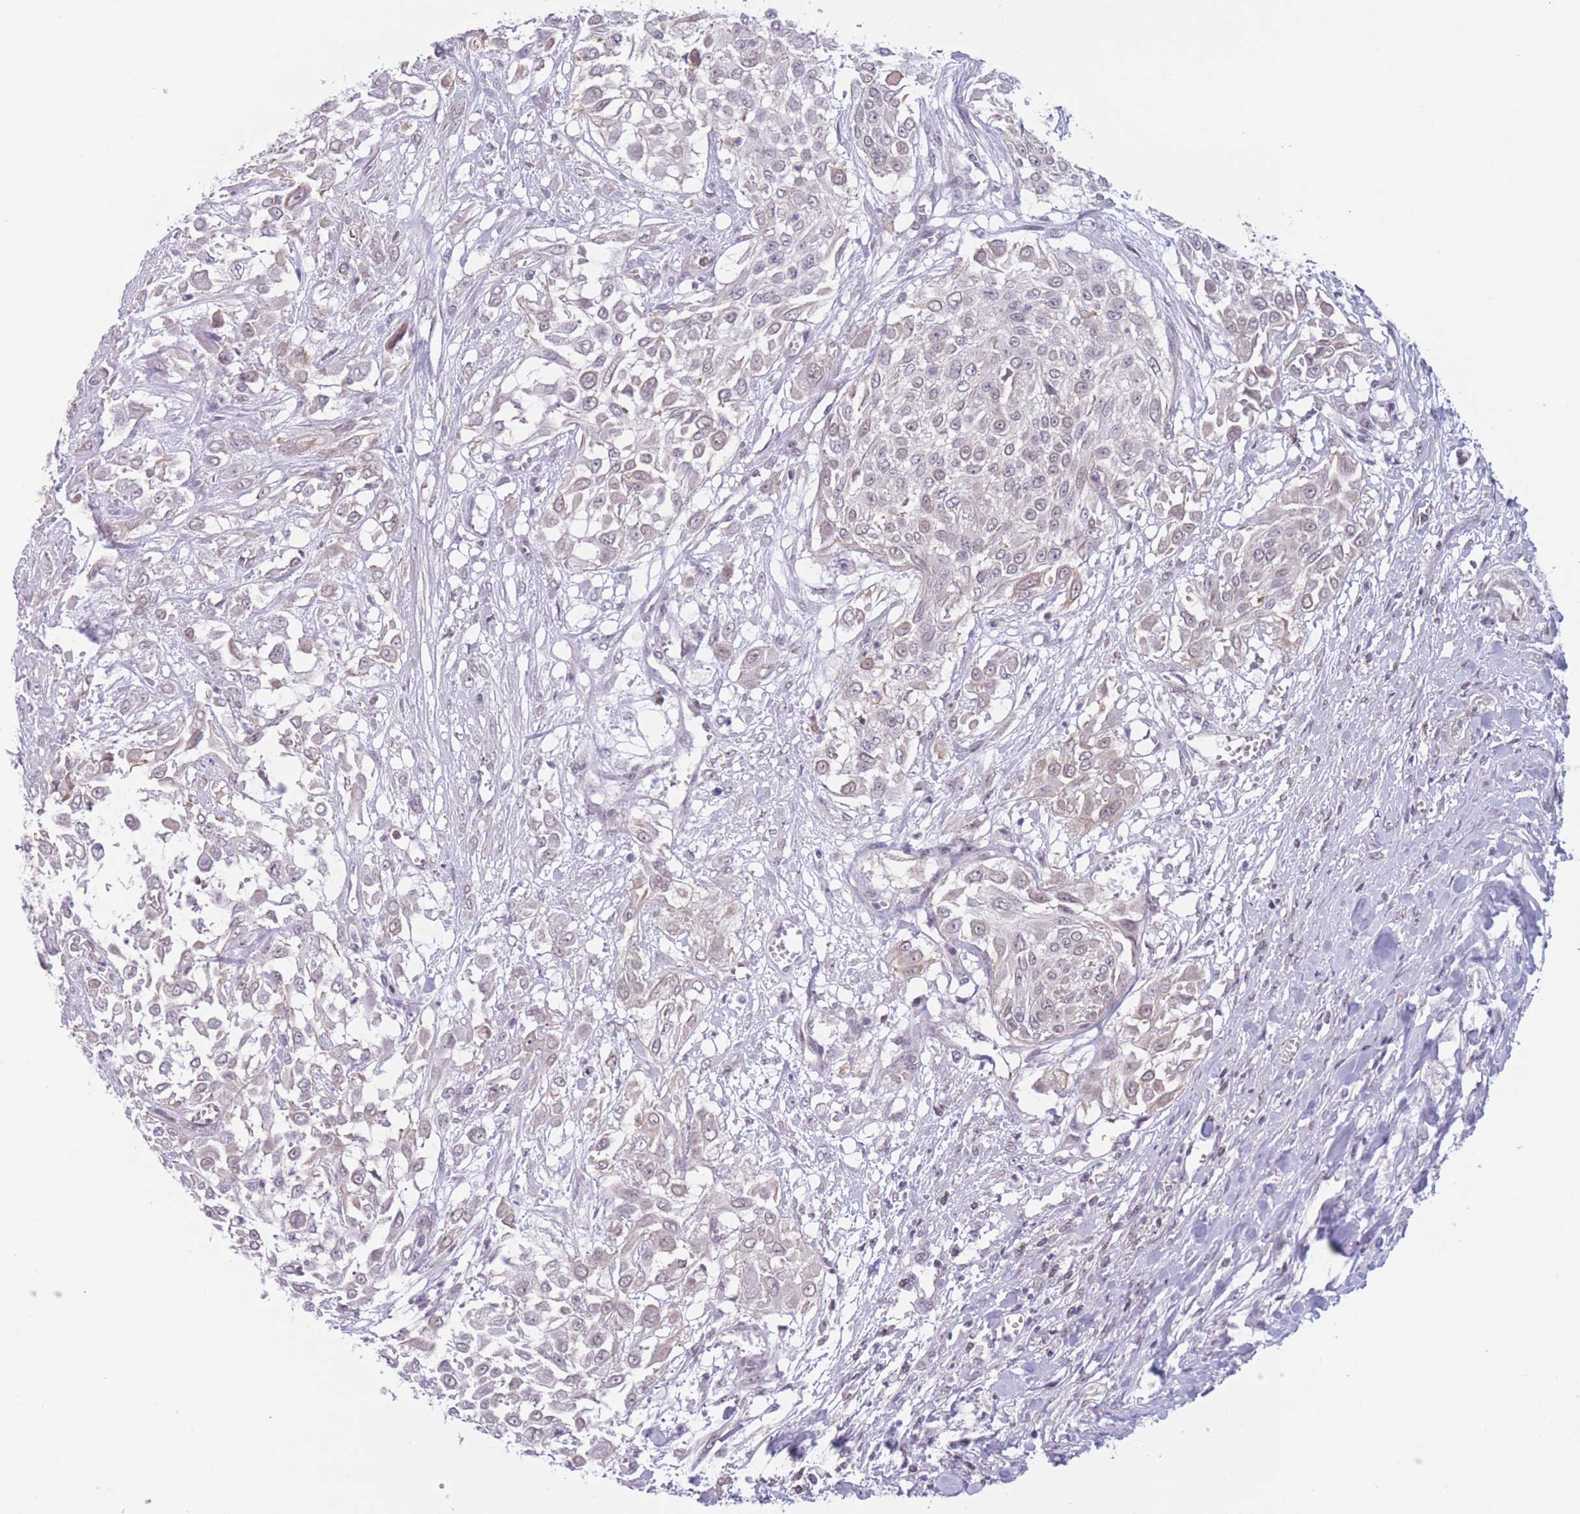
{"staining": {"intensity": "negative", "quantity": "none", "location": "none"}, "tissue": "urothelial cancer", "cell_type": "Tumor cells", "image_type": "cancer", "snomed": [{"axis": "morphology", "description": "Urothelial carcinoma, High grade"}, {"axis": "topography", "description": "Urinary bladder"}], "caption": "Immunohistochemistry (IHC) photomicrograph of high-grade urothelial carcinoma stained for a protein (brown), which exhibits no positivity in tumor cells. The staining is performed using DAB brown chromogen with nuclei counter-stained in using hematoxylin.", "gene": "PODXL", "patient": {"sex": "male", "age": 57}}